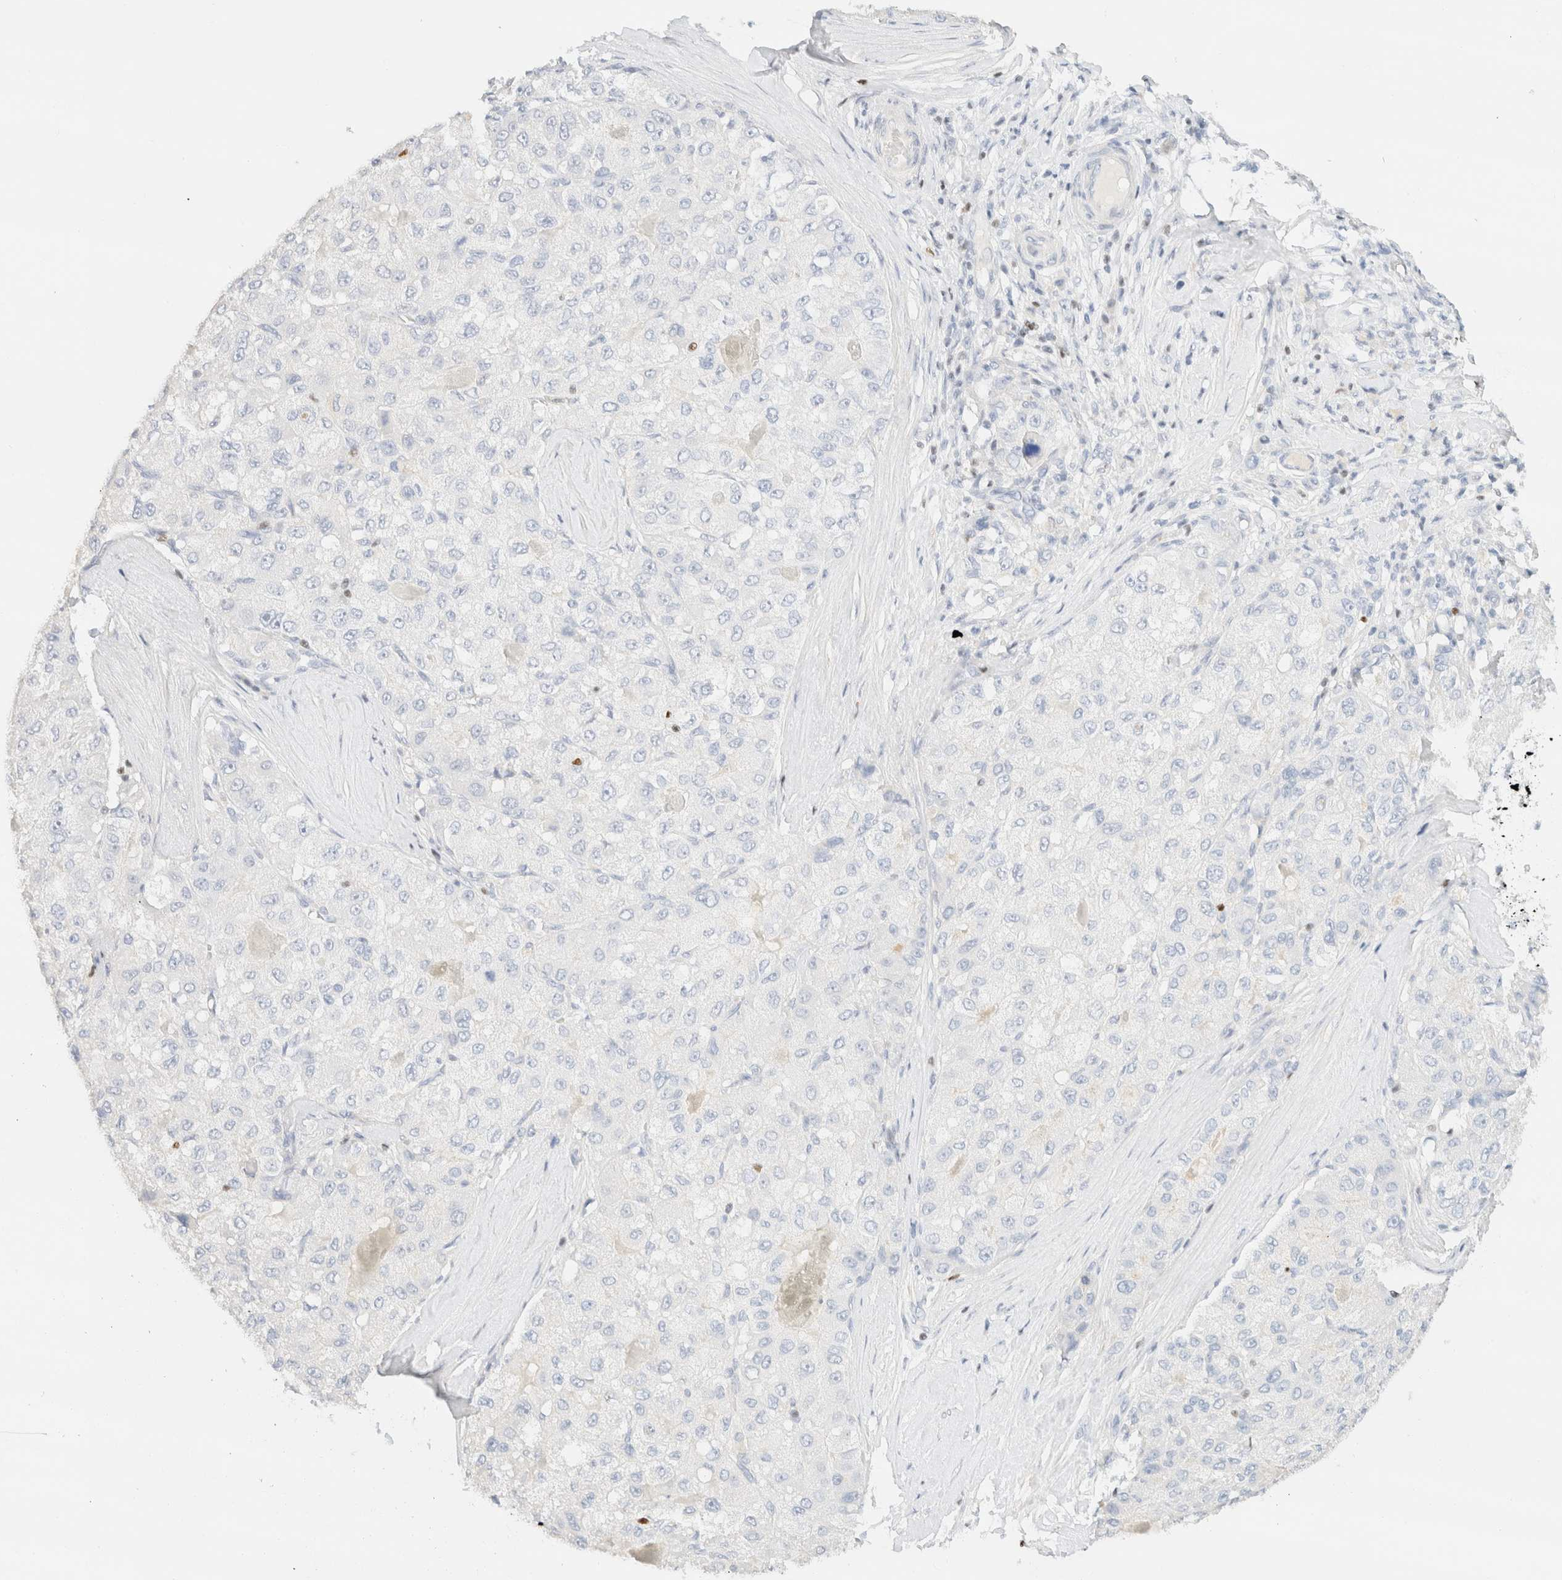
{"staining": {"intensity": "negative", "quantity": "none", "location": "none"}, "tissue": "liver cancer", "cell_type": "Tumor cells", "image_type": "cancer", "snomed": [{"axis": "morphology", "description": "Carcinoma, Hepatocellular, NOS"}, {"axis": "topography", "description": "Liver"}], "caption": "Histopathology image shows no protein expression in tumor cells of liver hepatocellular carcinoma tissue.", "gene": "IKZF3", "patient": {"sex": "male", "age": 80}}